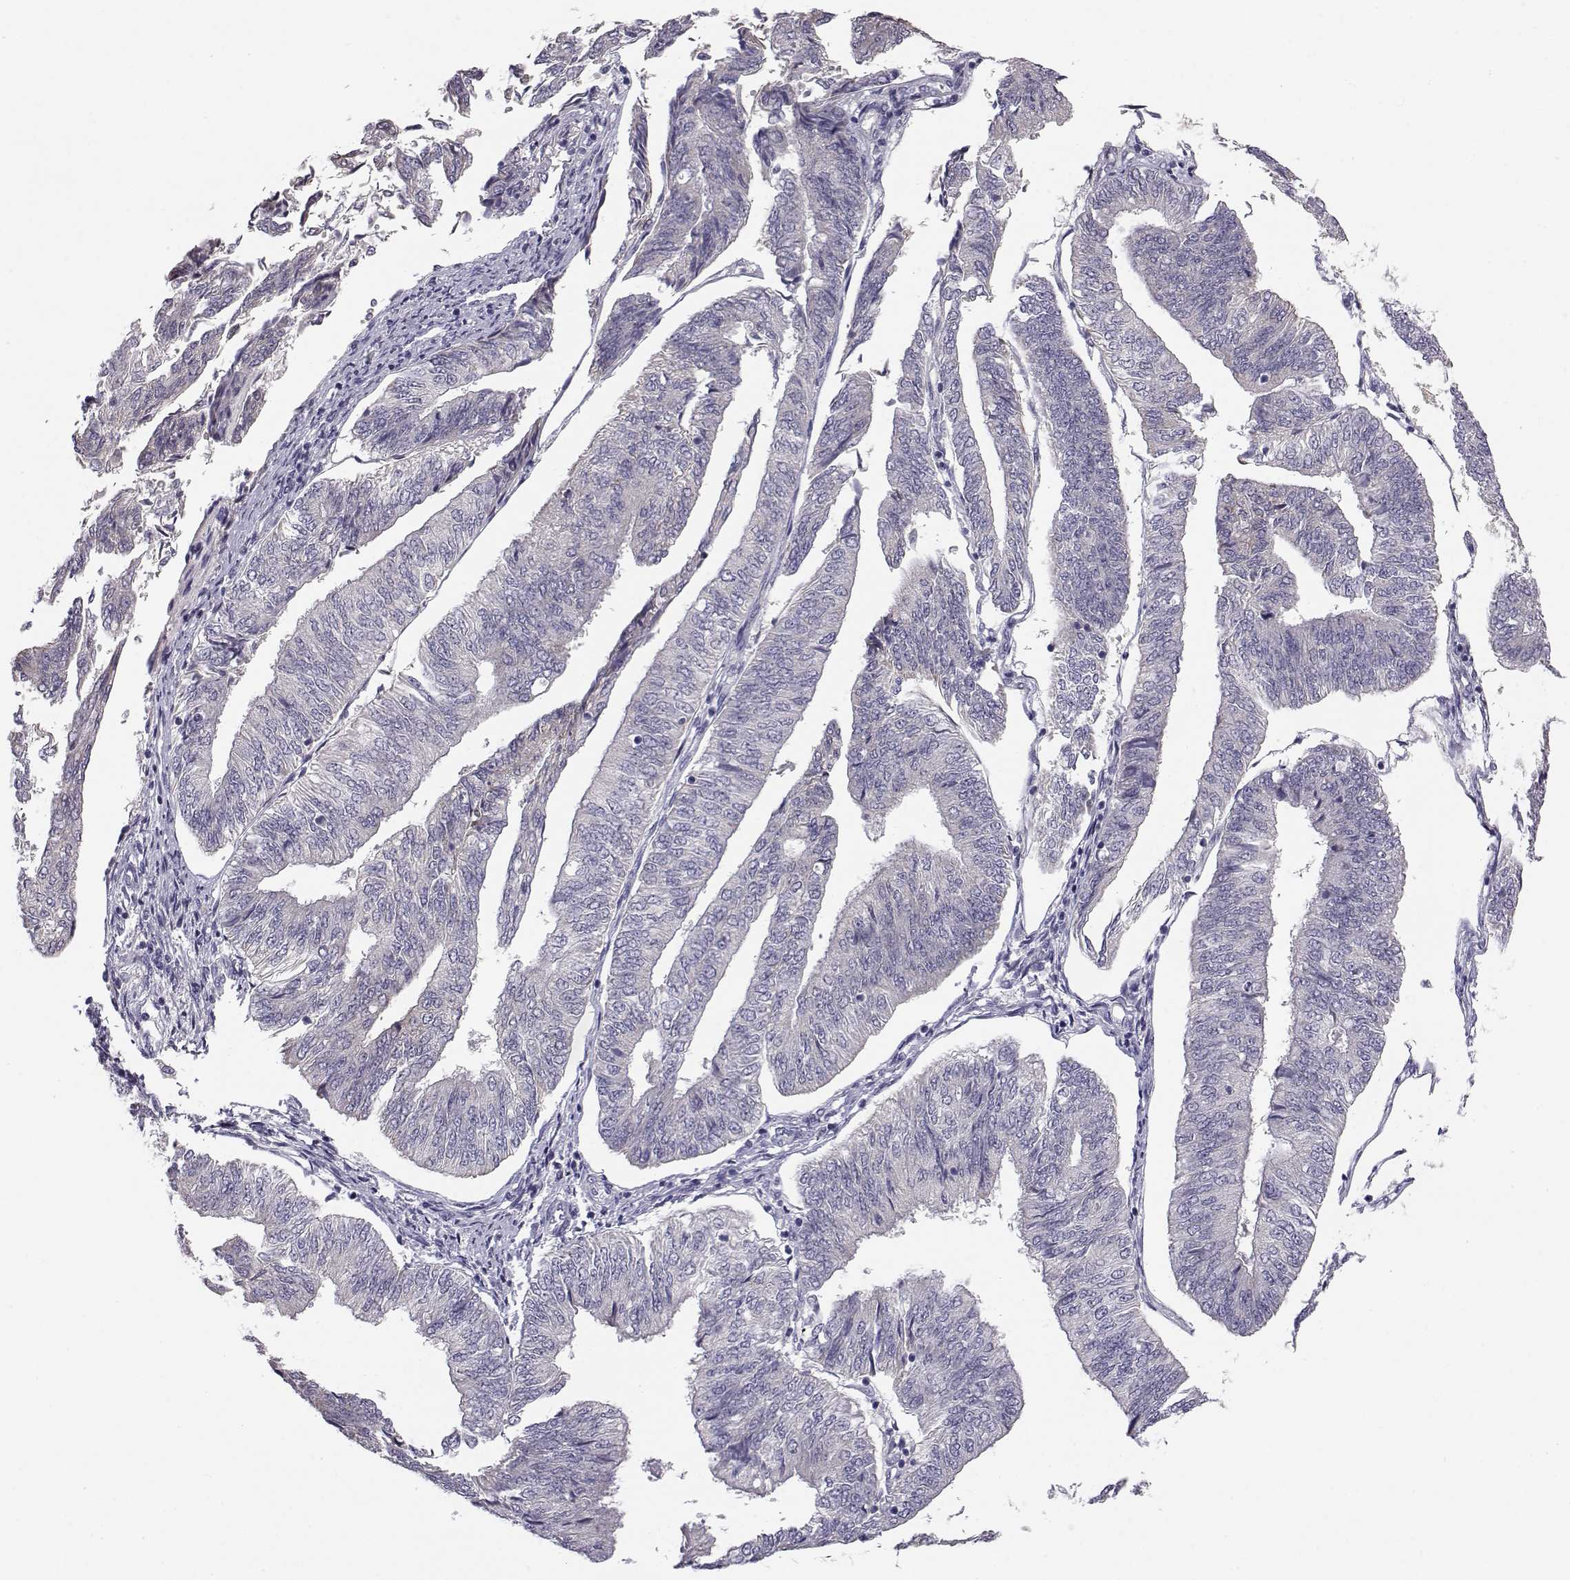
{"staining": {"intensity": "negative", "quantity": "none", "location": "none"}, "tissue": "endometrial cancer", "cell_type": "Tumor cells", "image_type": "cancer", "snomed": [{"axis": "morphology", "description": "Adenocarcinoma, NOS"}, {"axis": "topography", "description": "Endometrium"}], "caption": "High power microscopy photomicrograph of an immunohistochemistry (IHC) histopathology image of adenocarcinoma (endometrial), revealing no significant expression in tumor cells.", "gene": "KCNMB4", "patient": {"sex": "female", "age": 58}}